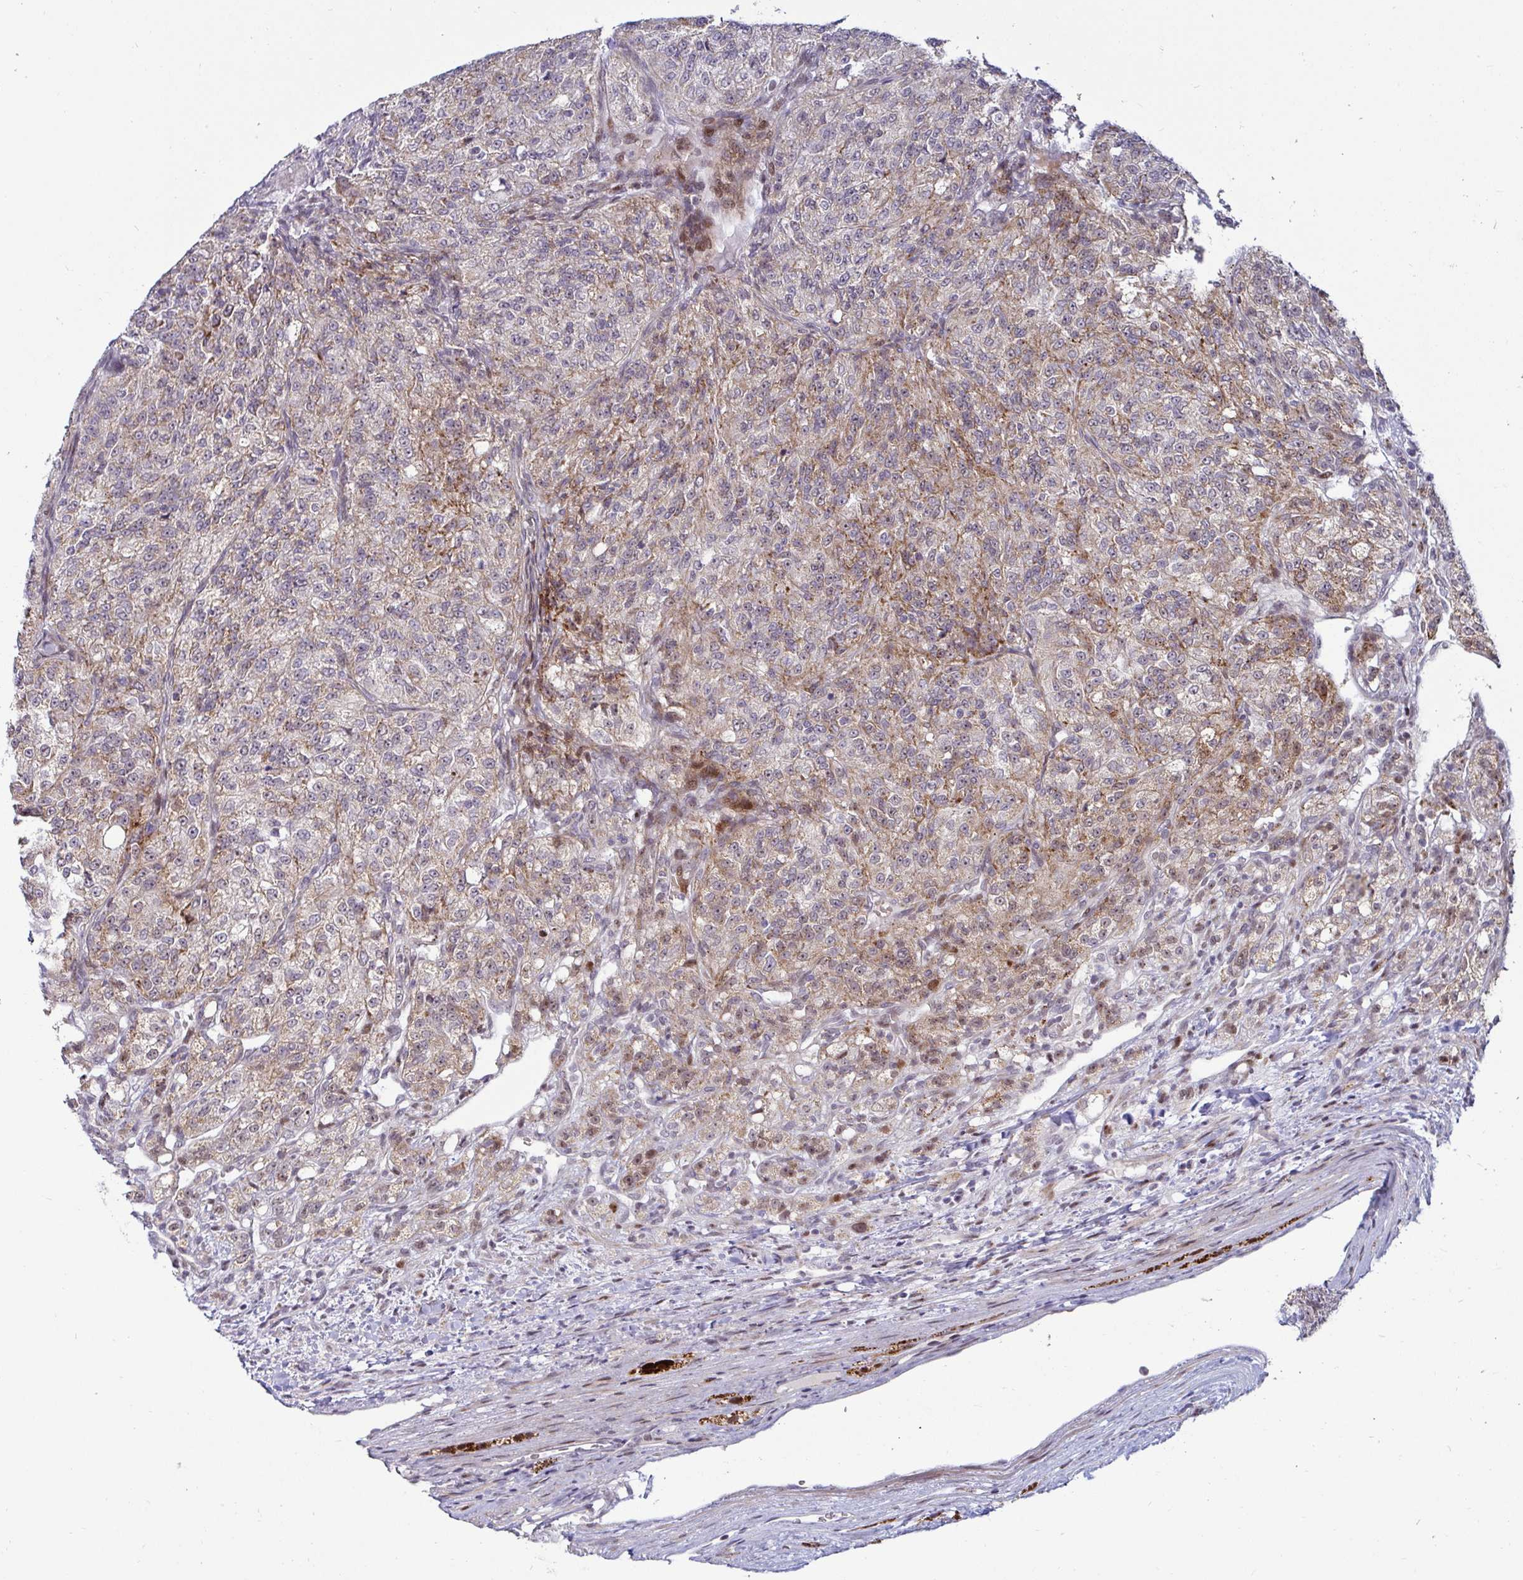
{"staining": {"intensity": "moderate", "quantity": "25%-75%", "location": "cytoplasmic/membranous"}, "tissue": "renal cancer", "cell_type": "Tumor cells", "image_type": "cancer", "snomed": [{"axis": "morphology", "description": "Adenocarcinoma, NOS"}, {"axis": "topography", "description": "Kidney"}], "caption": "DAB immunohistochemical staining of renal adenocarcinoma exhibits moderate cytoplasmic/membranous protein staining in approximately 25%-75% of tumor cells.", "gene": "DZIP1", "patient": {"sex": "female", "age": 63}}